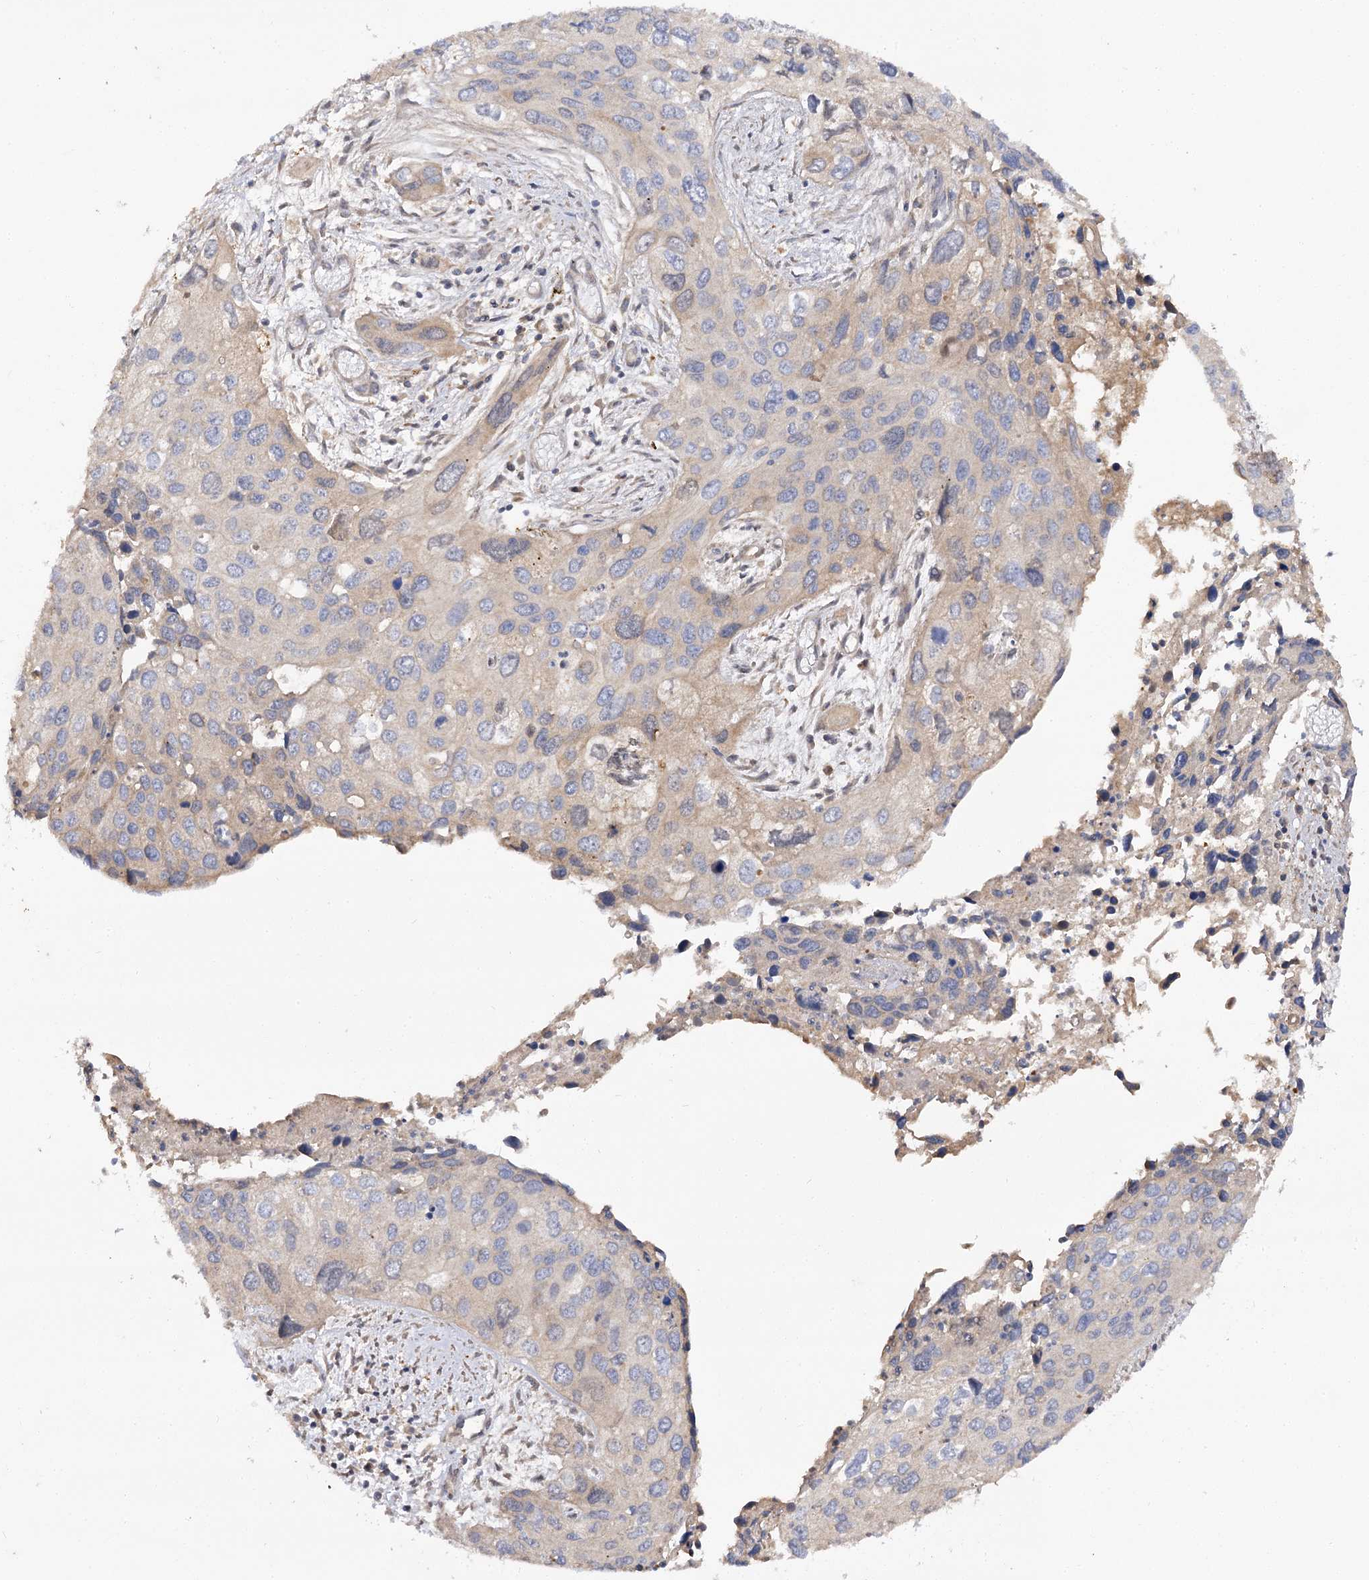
{"staining": {"intensity": "weak", "quantity": "25%-75%", "location": "cytoplasmic/membranous"}, "tissue": "cervical cancer", "cell_type": "Tumor cells", "image_type": "cancer", "snomed": [{"axis": "morphology", "description": "Squamous cell carcinoma, NOS"}, {"axis": "topography", "description": "Cervix"}], "caption": "Weak cytoplasmic/membranous staining for a protein is seen in approximately 25%-75% of tumor cells of cervical squamous cell carcinoma using IHC.", "gene": "ARL13A", "patient": {"sex": "female", "age": 55}}